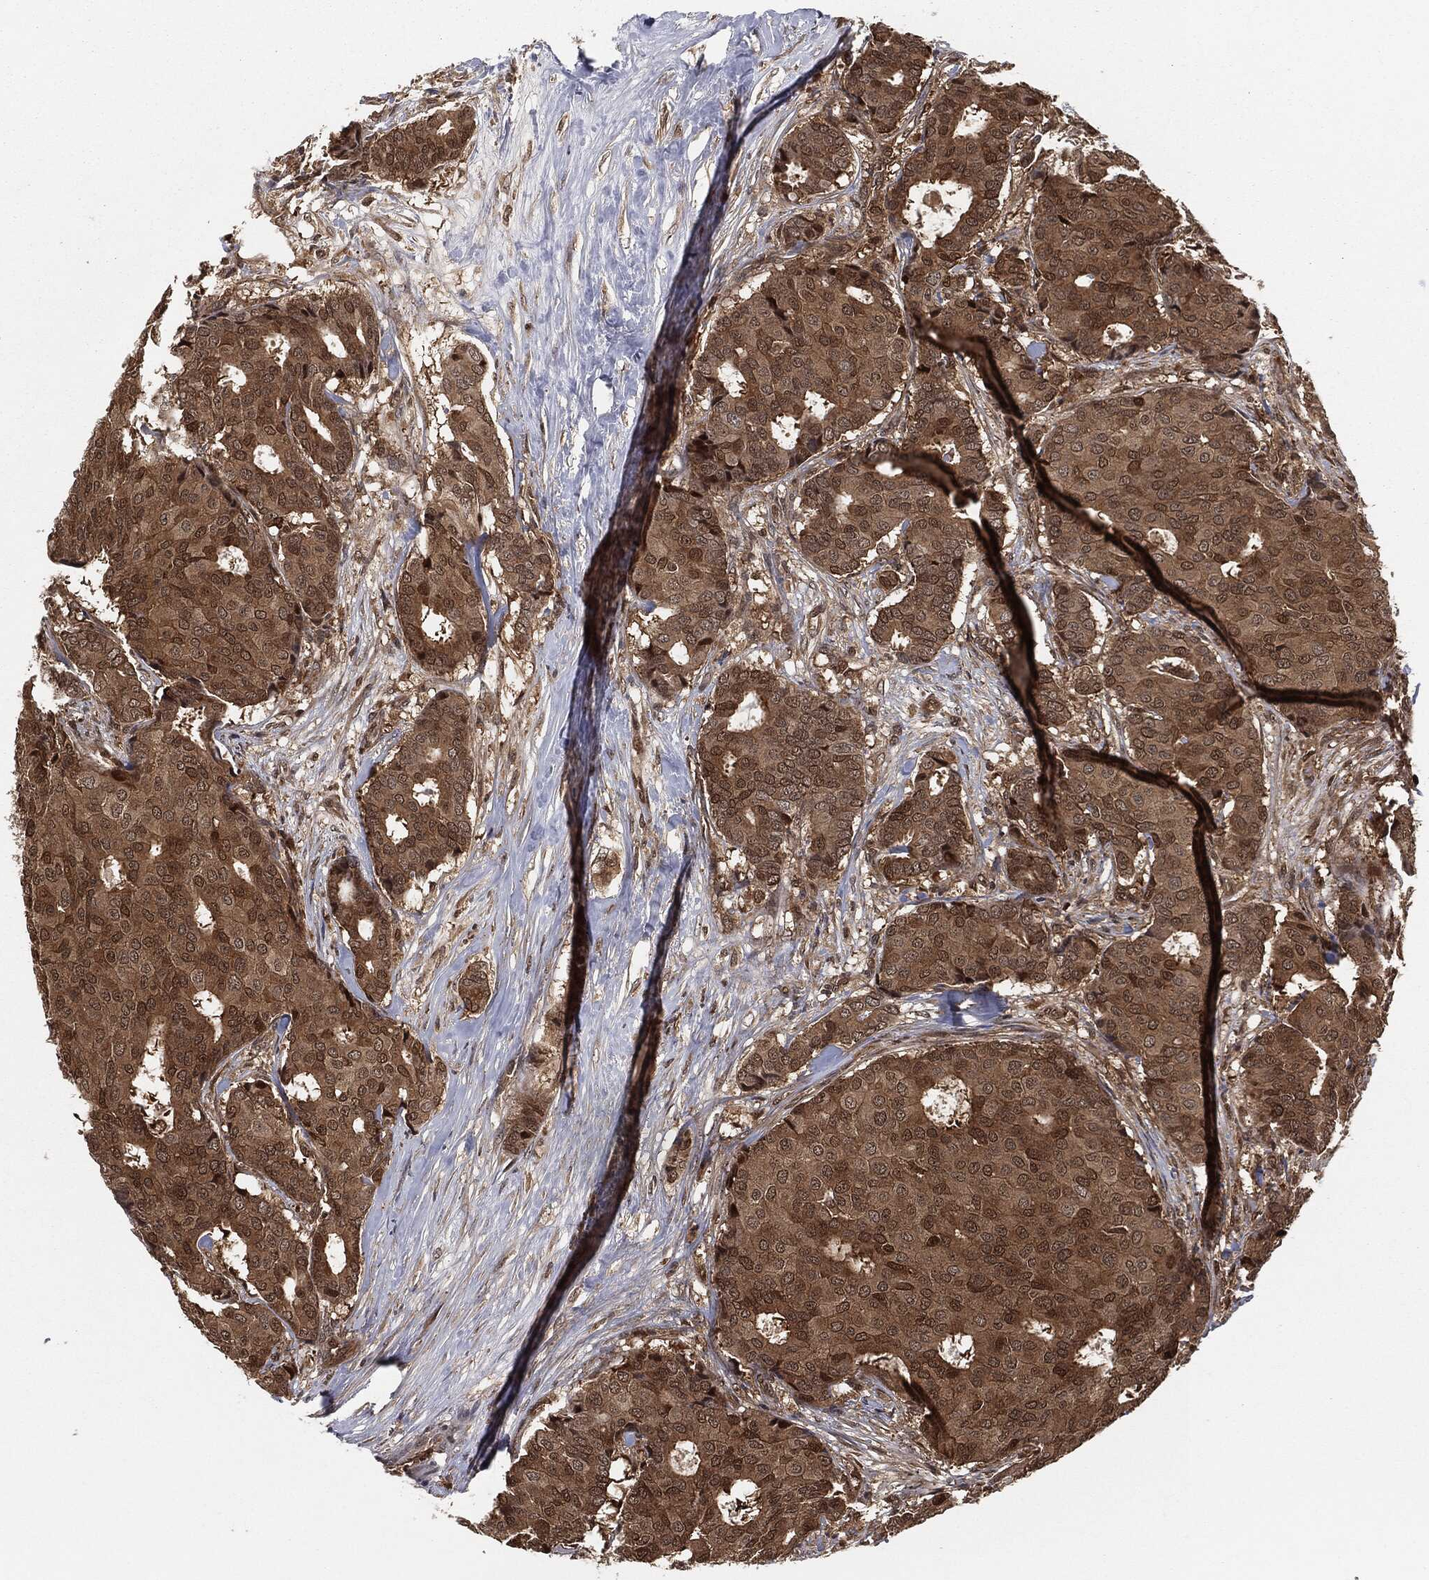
{"staining": {"intensity": "moderate", "quantity": "<25%", "location": "cytoplasmic/membranous"}, "tissue": "breast cancer", "cell_type": "Tumor cells", "image_type": "cancer", "snomed": [{"axis": "morphology", "description": "Duct carcinoma"}, {"axis": "topography", "description": "Breast"}], "caption": "Brown immunohistochemical staining in breast invasive ductal carcinoma shows moderate cytoplasmic/membranous staining in approximately <25% of tumor cells. (Brightfield microscopy of DAB IHC at high magnification).", "gene": "CAPRIN2", "patient": {"sex": "female", "age": 75}}